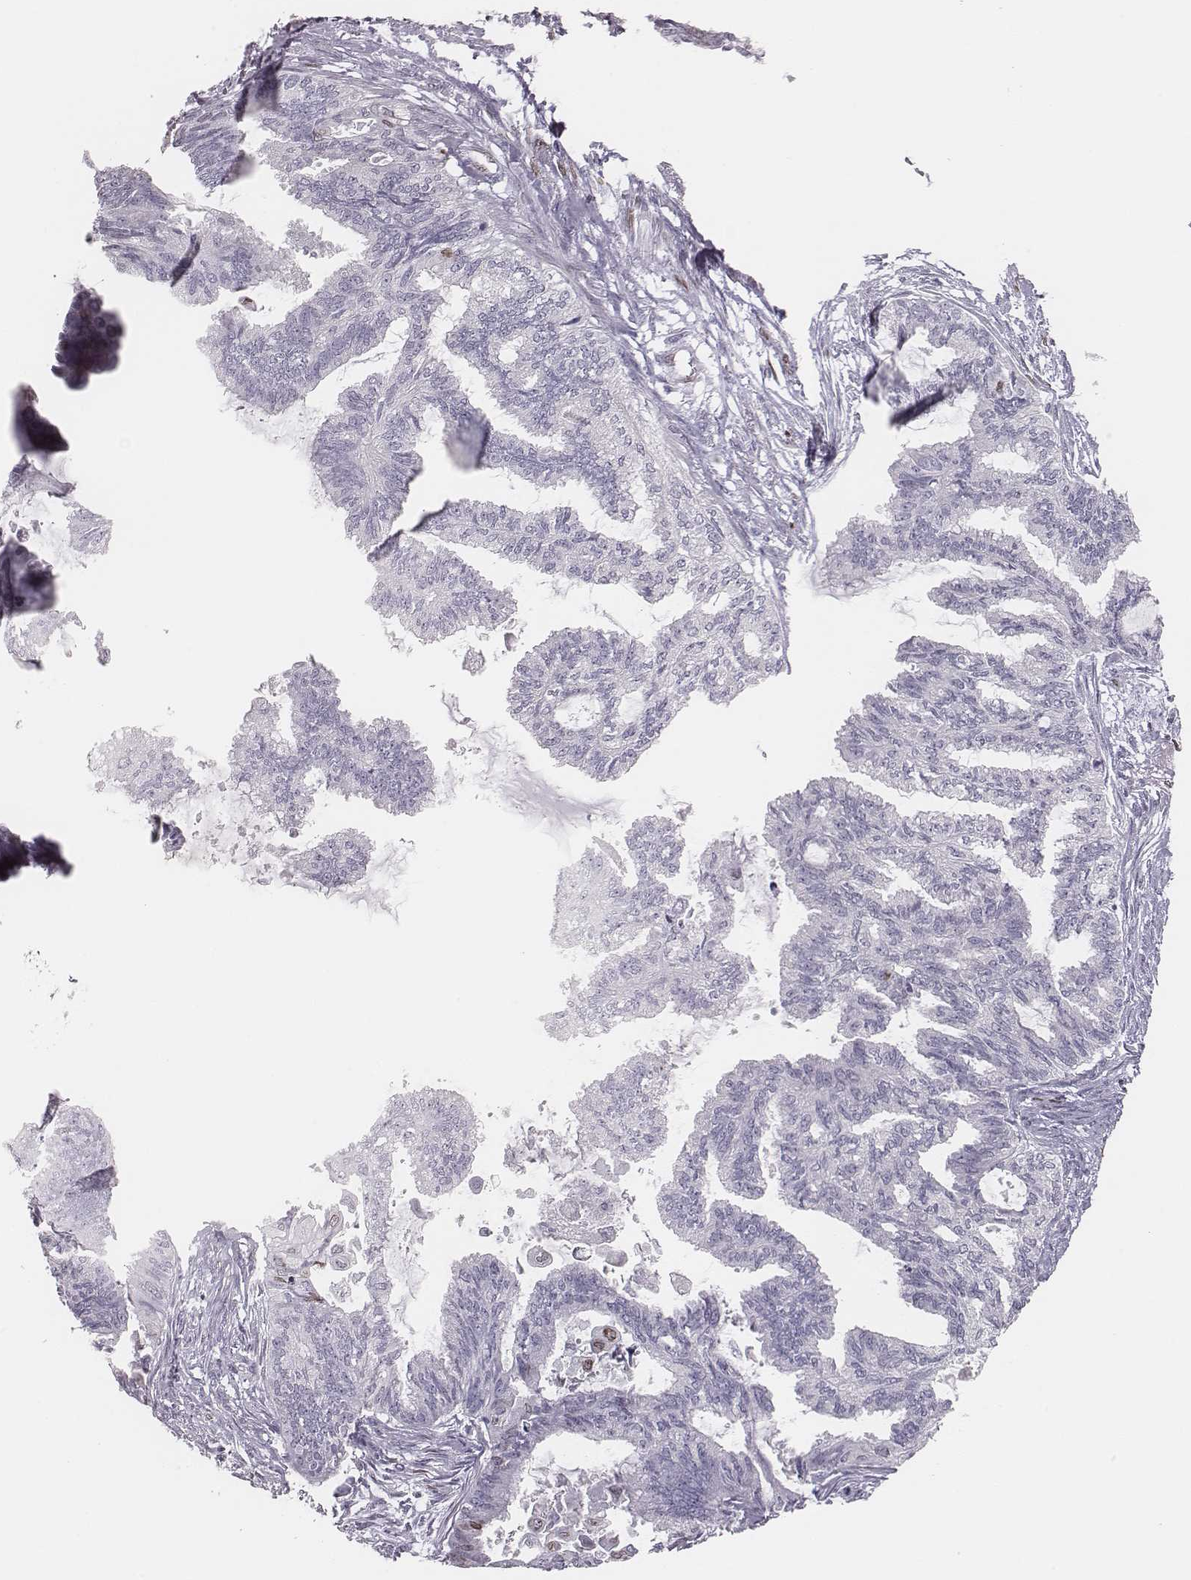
{"staining": {"intensity": "negative", "quantity": "none", "location": "none"}, "tissue": "endometrial cancer", "cell_type": "Tumor cells", "image_type": "cancer", "snomed": [{"axis": "morphology", "description": "Adenocarcinoma, NOS"}, {"axis": "topography", "description": "Endometrium"}], "caption": "IHC micrograph of adenocarcinoma (endometrial) stained for a protein (brown), which demonstrates no staining in tumor cells.", "gene": "ADGRF4", "patient": {"sex": "female", "age": 86}}